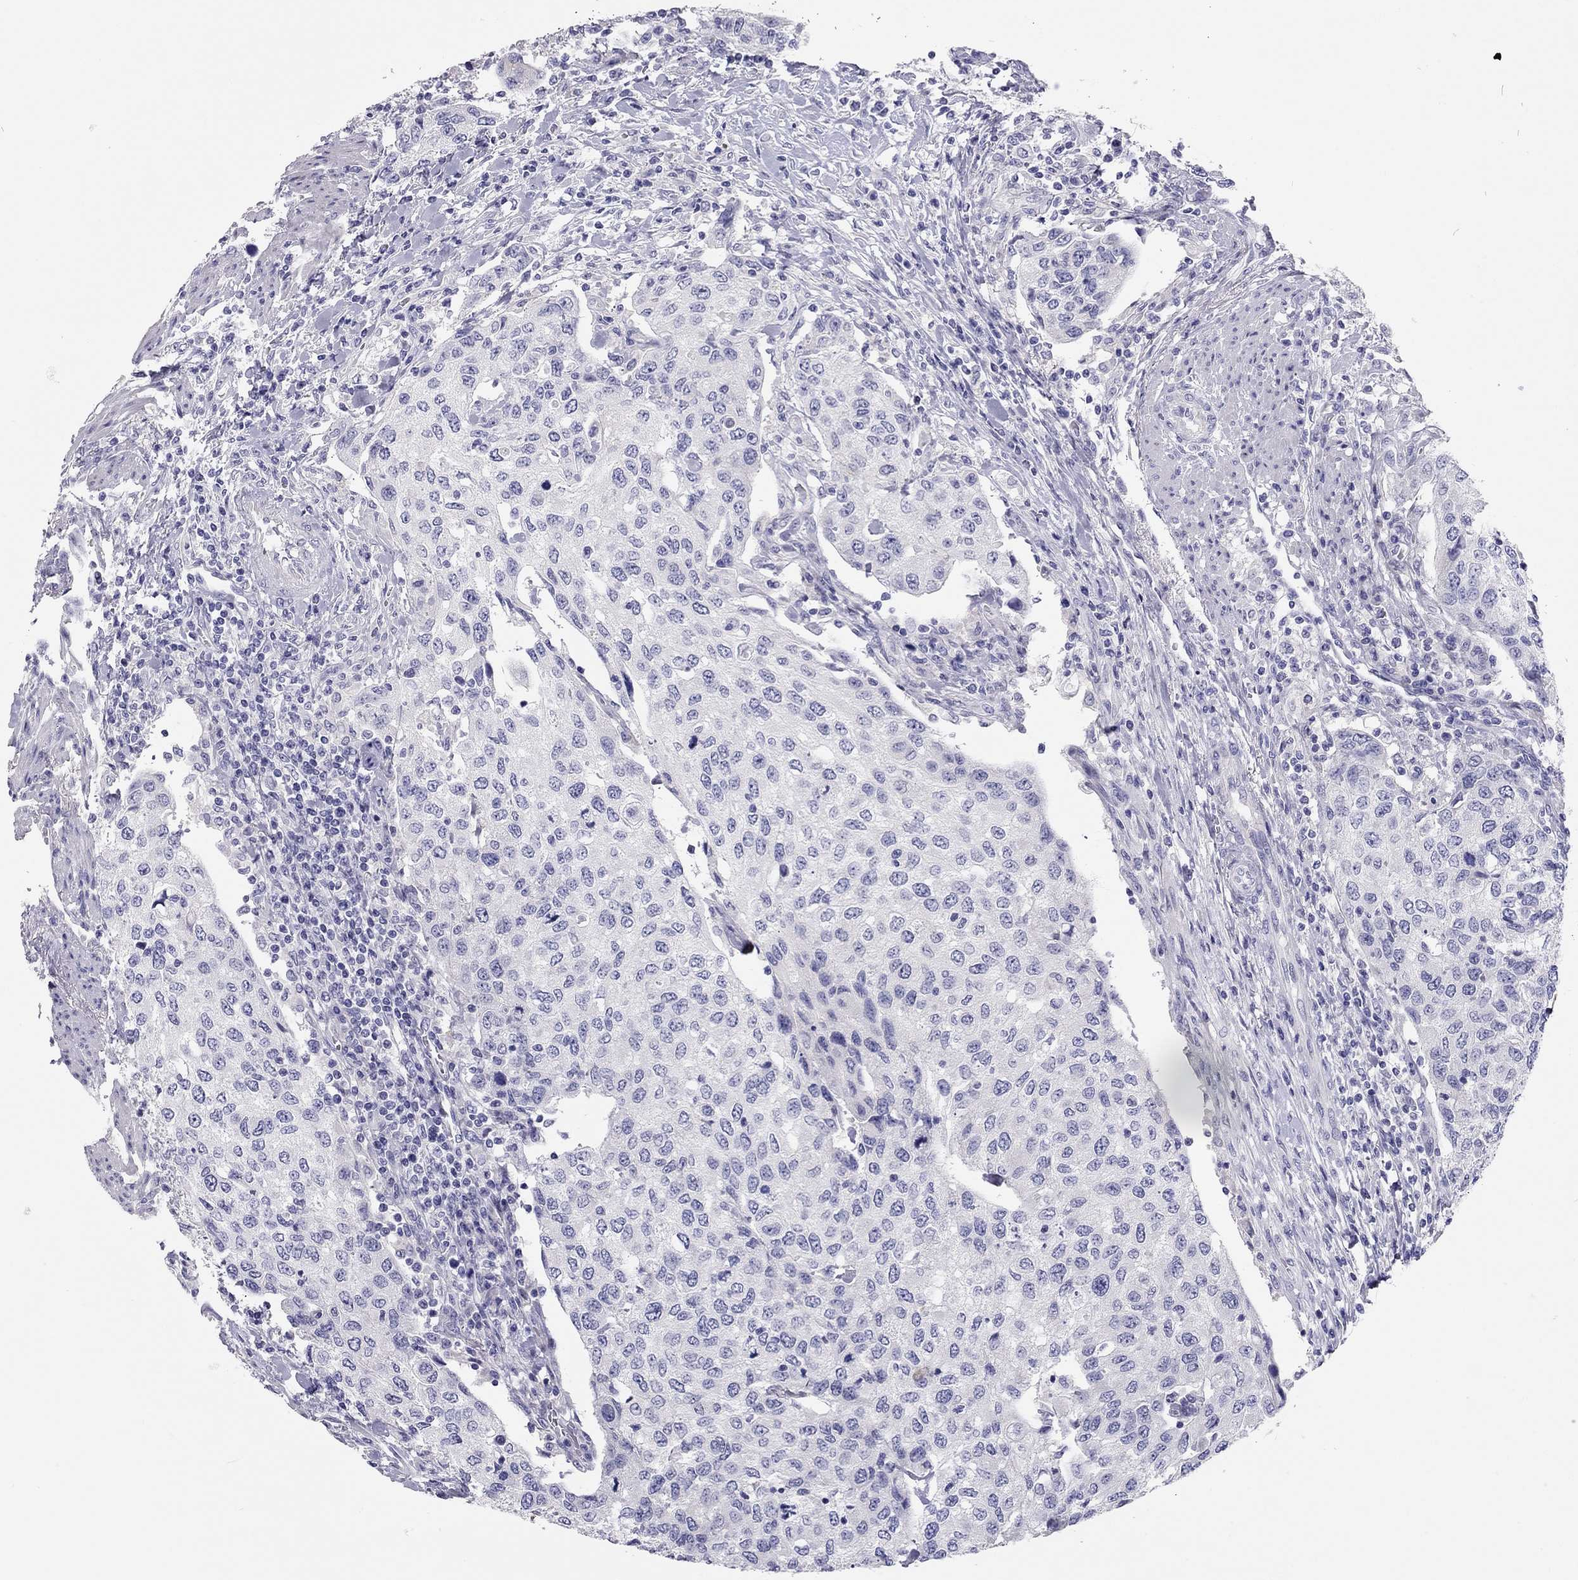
{"staining": {"intensity": "negative", "quantity": "none", "location": "none"}, "tissue": "urothelial cancer", "cell_type": "Tumor cells", "image_type": "cancer", "snomed": [{"axis": "morphology", "description": "Urothelial carcinoma, High grade"}, {"axis": "topography", "description": "Urinary bladder"}], "caption": "Tumor cells show no significant staining in urothelial cancer.", "gene": "SCARB1", "patient": {"sex": "female", "age": 78}}